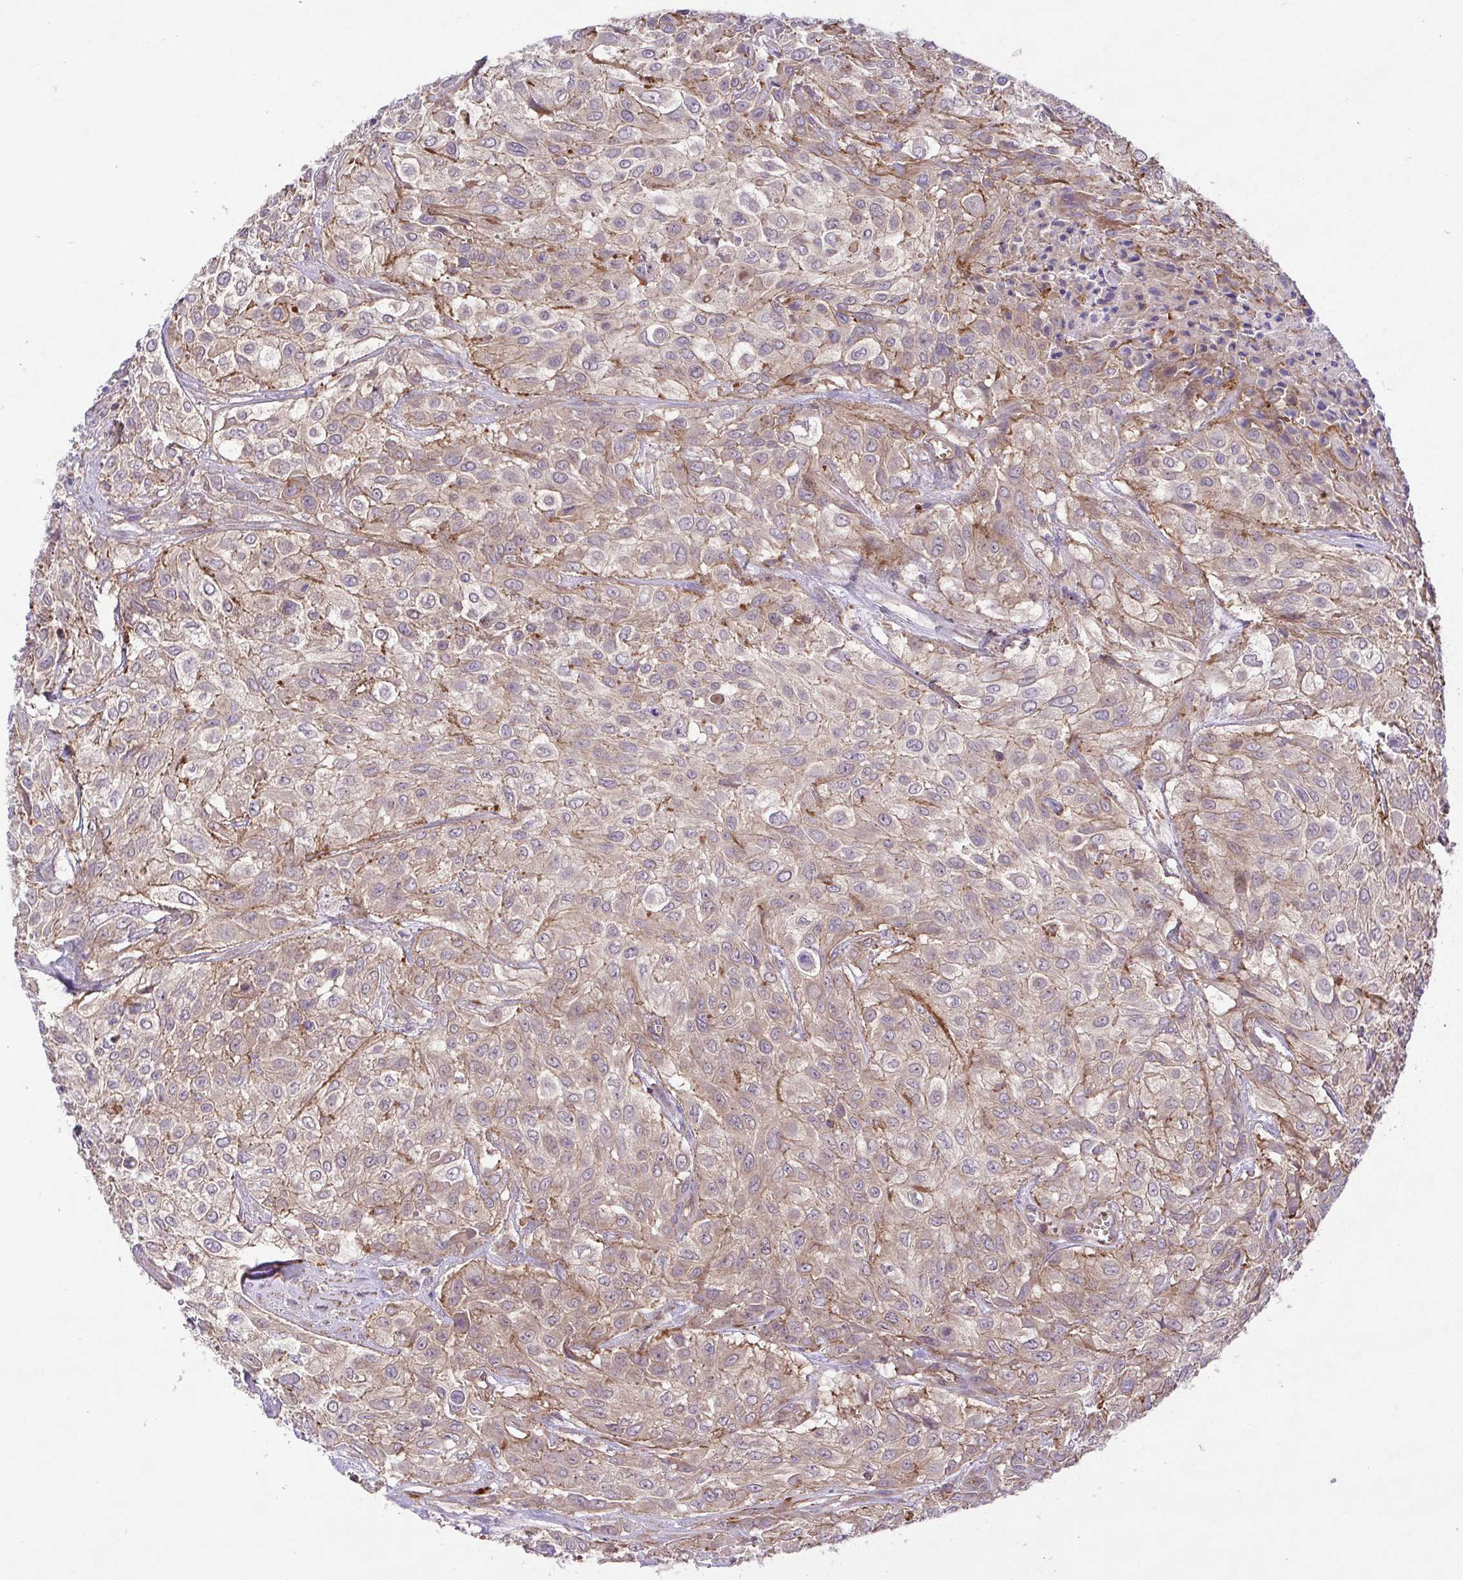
{"staining": {"intensity": "weak", "quantity": "25%-75%", "location": "cytoplasmic/membranous"}, "tissue": "urothelial cancer", "cell_type": "Tumor cells", "image_type": "cancer", "snomed": [{"axis": "morphology", "description": "Urothelial carcinoma, High grade"}, {"axis": "topography", "description": "Urinary bladder"}], "caption": "Weak cytoplasmic/membranous staining for a protein is present in approximately 25%-75% of tumor cells of urothelial cancer using IHC.", "gene": "IDE", "patient": {"sex": "male", "age": 57}}